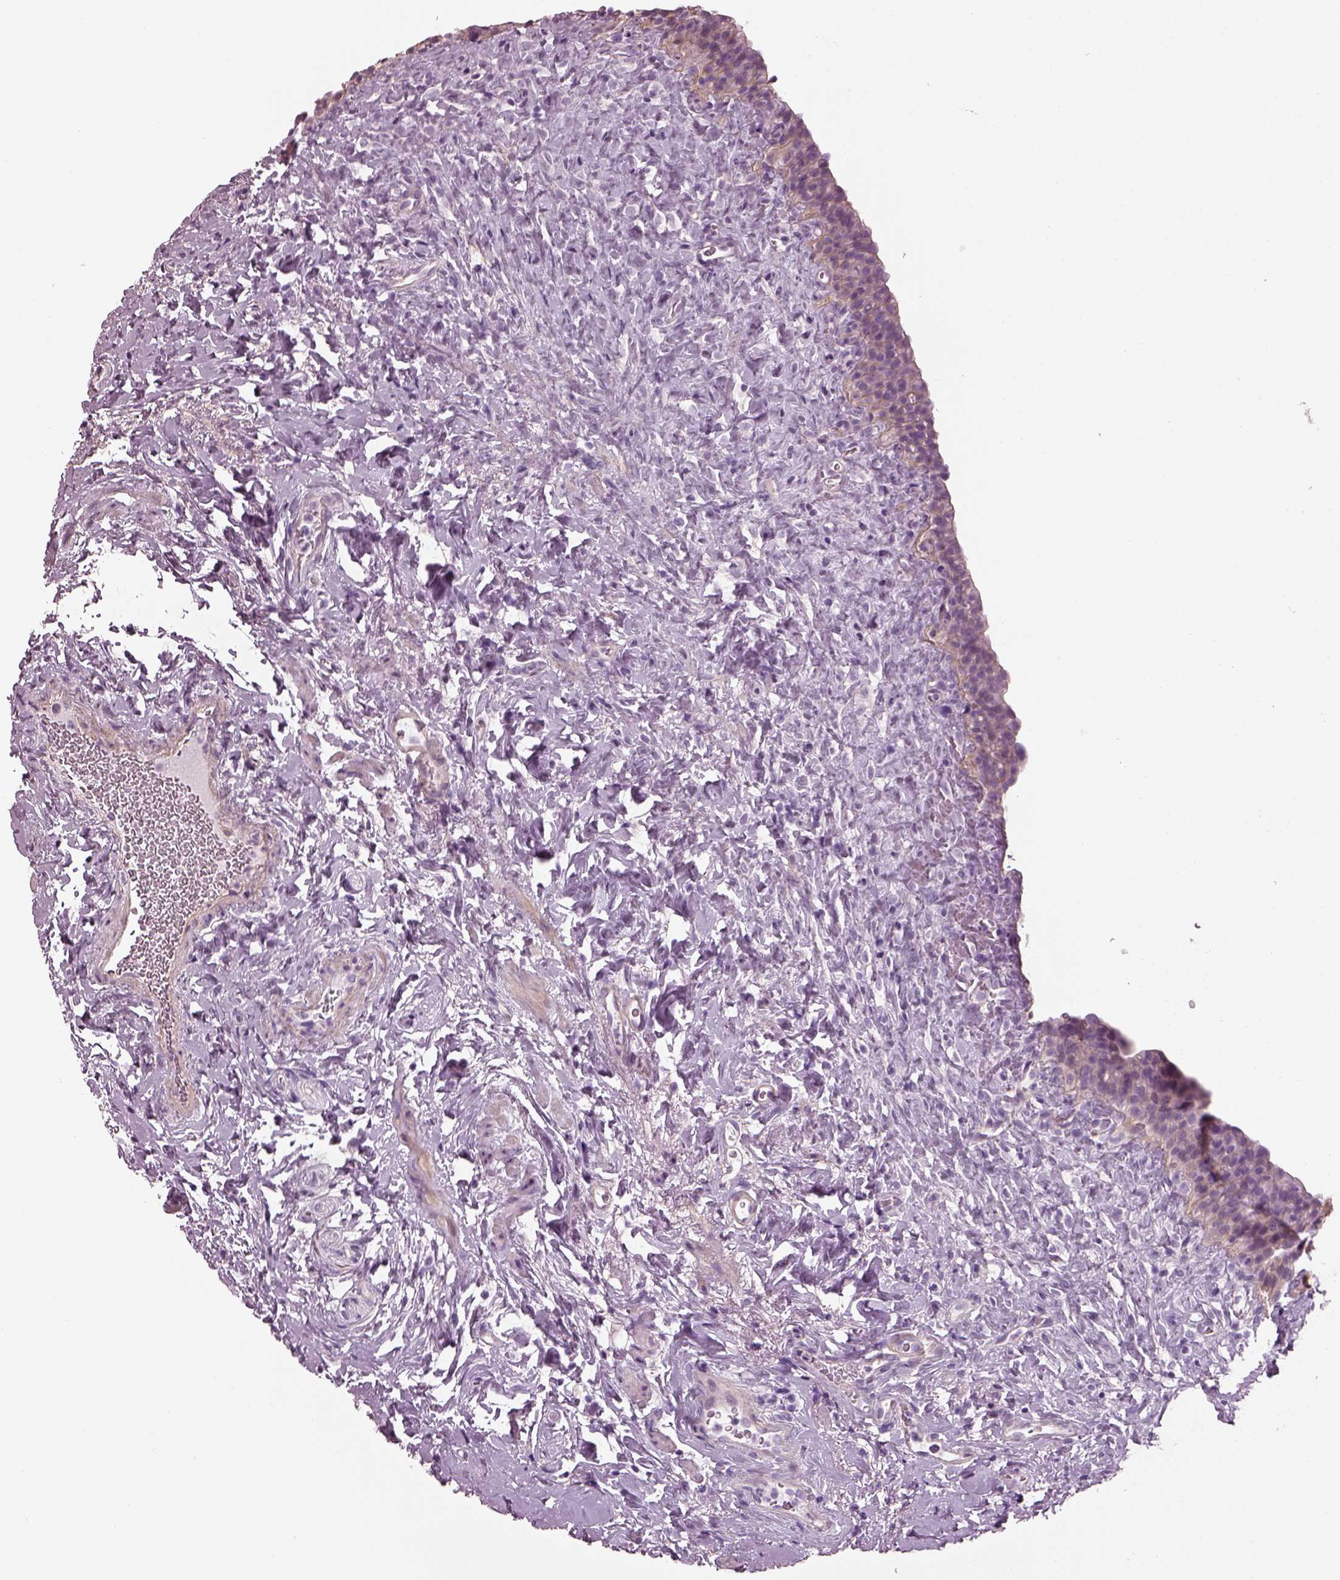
{"staining": {"intensity": "weak", "quantity": "<25%", "location": "cytoplasmic/membranous"}, "tissue": "urinary bladder", "cell_type": "Urothelial cells", "image_type": "normal", "snomed": [{"axis": "morphology", "description": "Normal tissue, NOS"}, {"axis": "topography", "description": "Urinary bladder"}], "caption": "Immunohistochemistry micrograph of normal urinary bladder: urinary bladder stained with DAB reveals no significant protein staining in urothelial cells. The staining is performed using DAB (3,3'-diaminobenzidine) brown chromogen with nuclei counter-stained in using hematoxylin.", "gene": "BFSP1", "patient": {"sex": "male", "age": 76}}